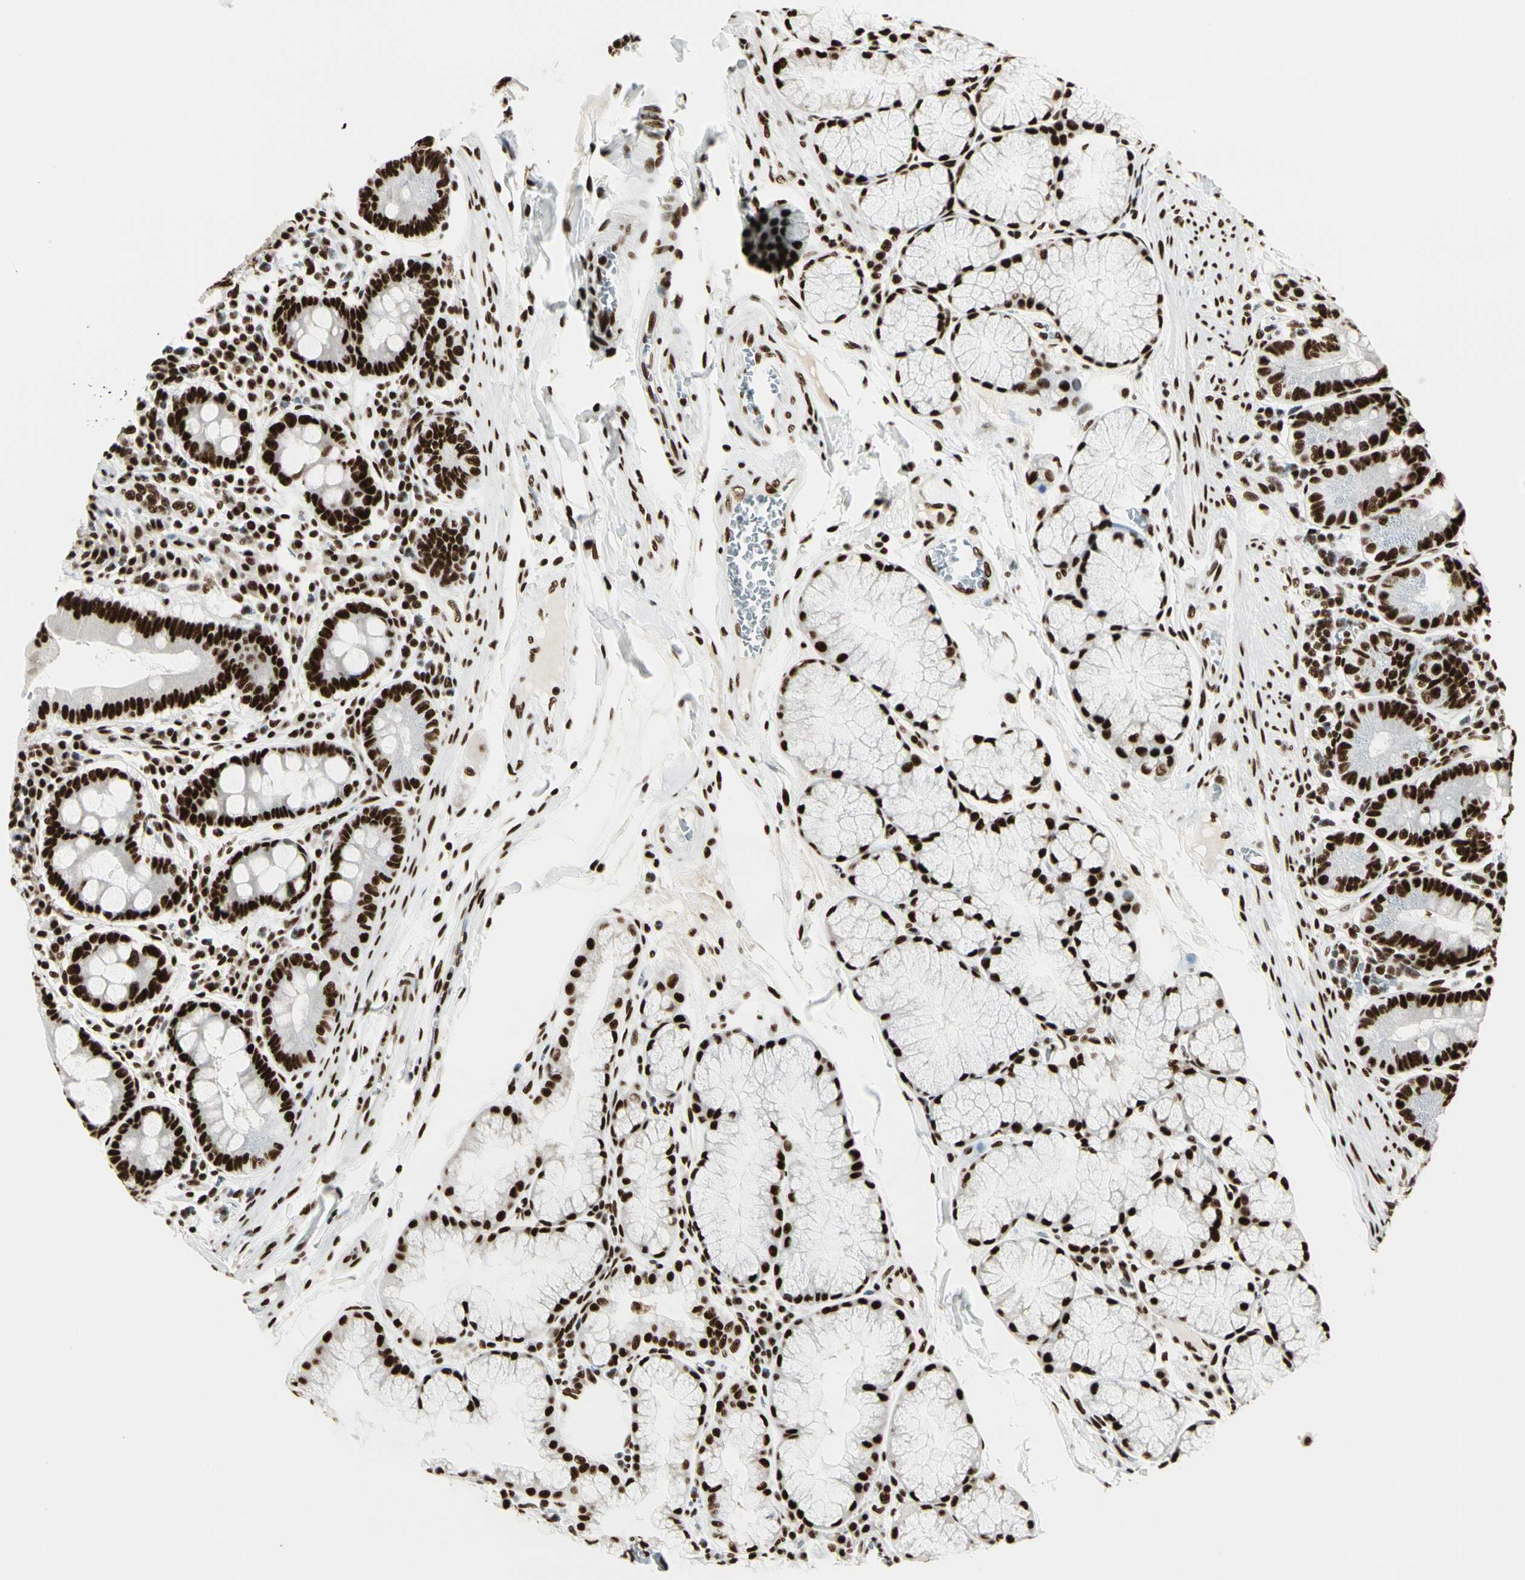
{"staining": {"intensity": "strong", "quantity": ">75%", "location": "nuclear"}, "tissue": "duodenum", "cell_type": "Glandular cells", "image_type": "normal", "snomed": [{"axis": "morphology", "description": "Normal tissue, NOS"}, {"axis": "topography", "description": "Duodenum"}], "caption": "Duodenum was stained to show a protein in brown. There is high levels of strong nuclear staining in about >75% of glandular cells. (IHC, brightfield microscopy, high magnification).", "gene": "CCAR1", "patient": {"sex": "male", "age": 50}}